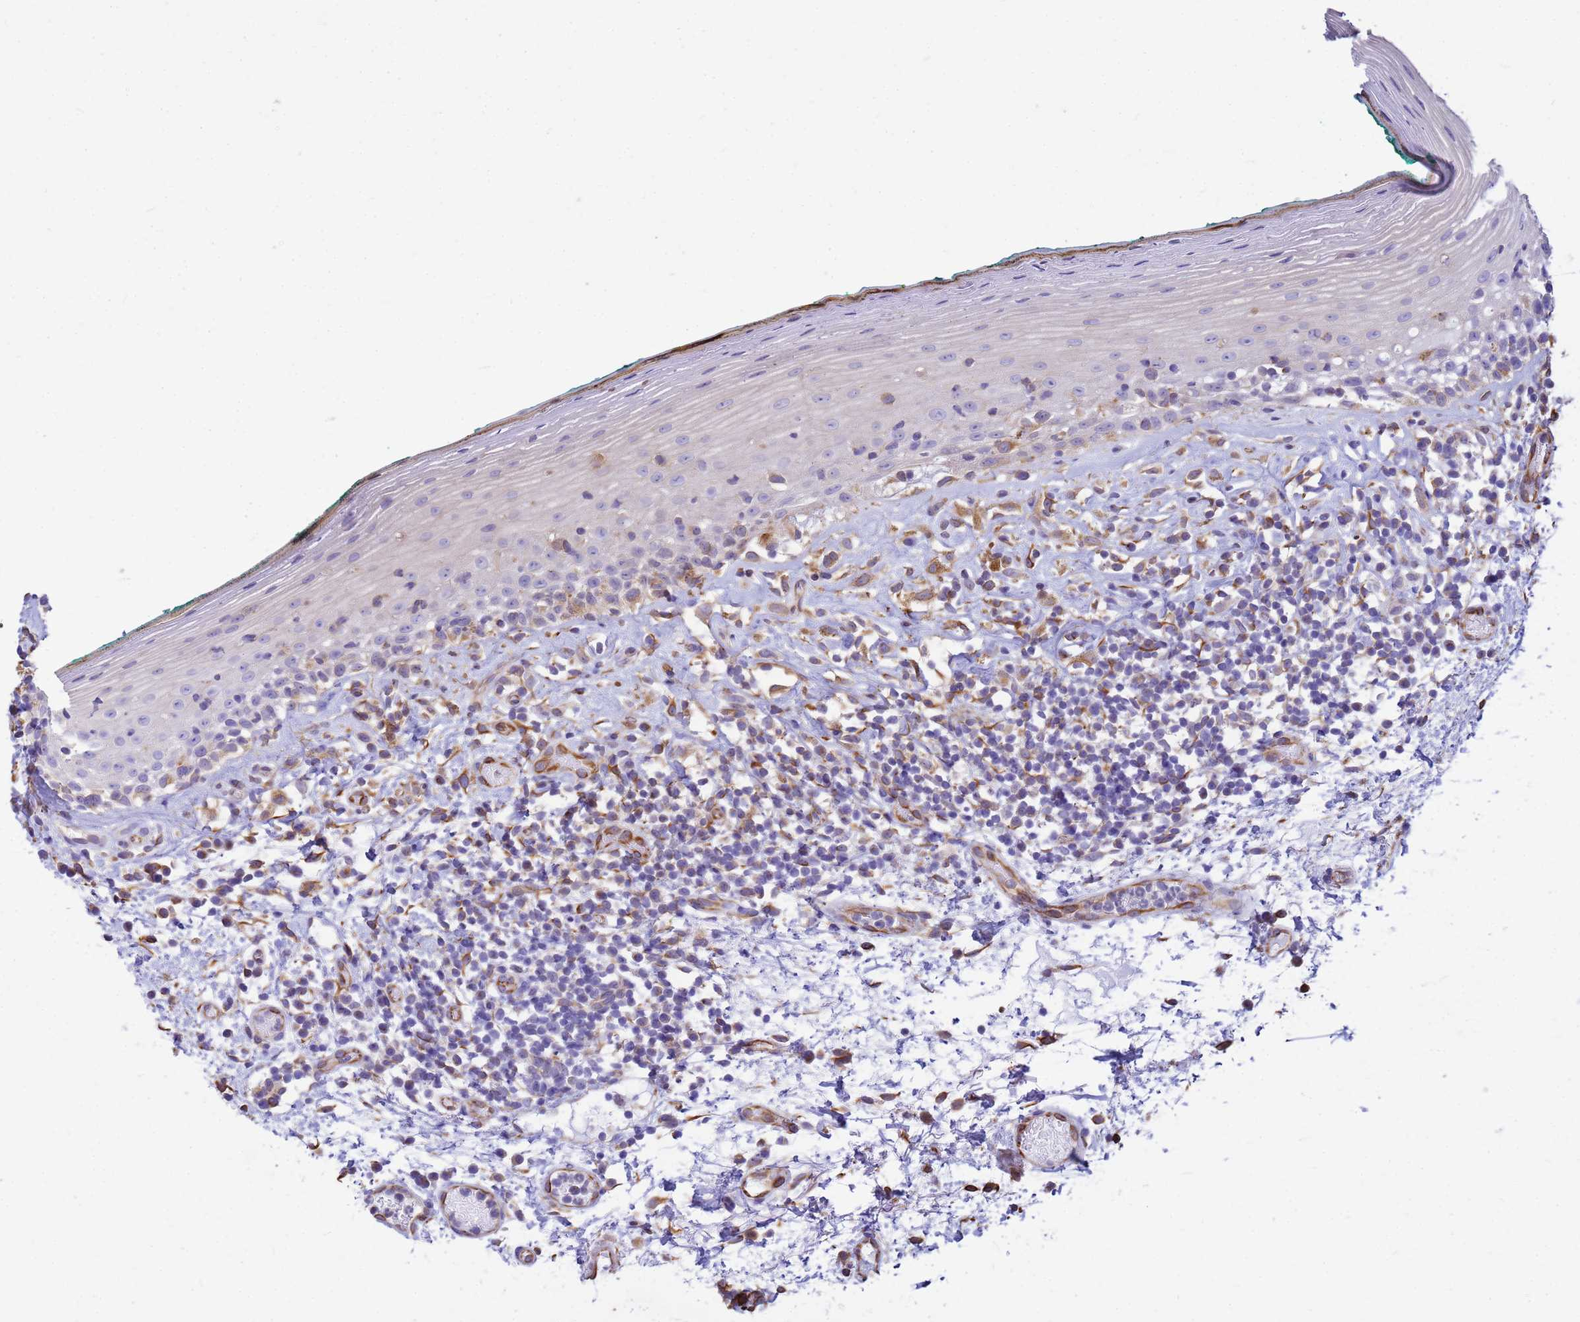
{"staining": {"intensity": "negative", "quantity": "none", "location": "none"}, "tissue": "oral mucosa", "cell_type": "Squamous epithelial cells", "image_type": "normal", "snomed": [{"axis": "morphology", "description": "Normal tissue, NOS"}, {"axis": "topography", "description": "Oral tissue"}], "caption": "Squamous epithelial cells are negative for brown protein staining in benign oral mucosa. (Brightfield microscopy of DAB (3,3'-diaminobenzidine) IHC at high magnification).", "gene": "TCEAL3", "patient": {"sex": "female", "age": 83}}